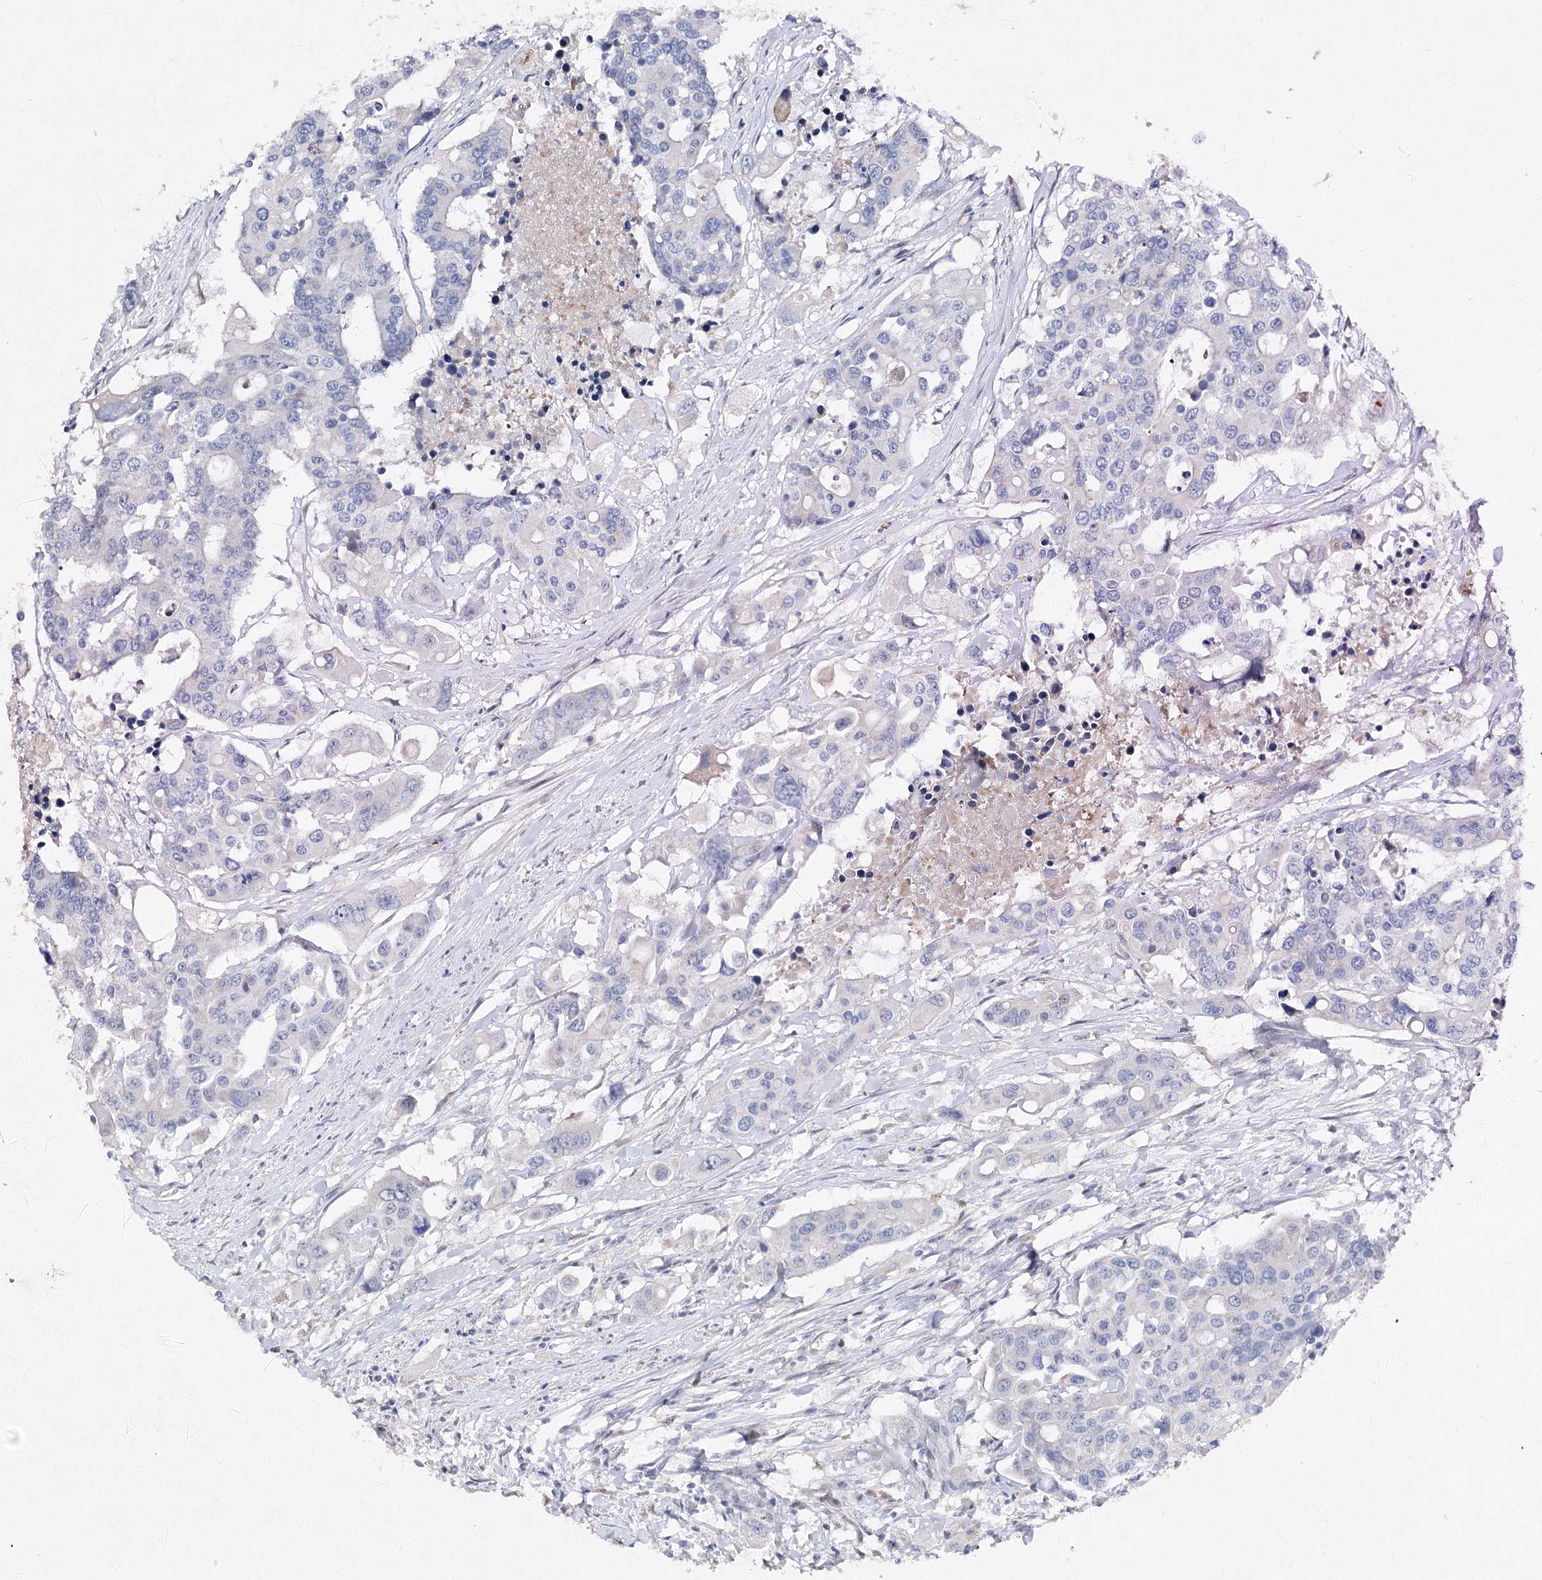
{"staining": {"intensity": "negative", "quantity": "none", "location": "none"}, "tissue": "colorectal cancer", "cell_type": "Tumor cells", "image_type": "cancer", "snomed": [{"axis": "morphology", "description": "Adenocarcinoma, NOS"}, {"axis": "topography", "description": "Colon"}], "caption": "This is an IHC micrograph of colorectal cancer (adenocarcinoma). There is no positivity in tumor cells.", "gene": "RFX6", "patient": {"sex": "male", "age": 77}}